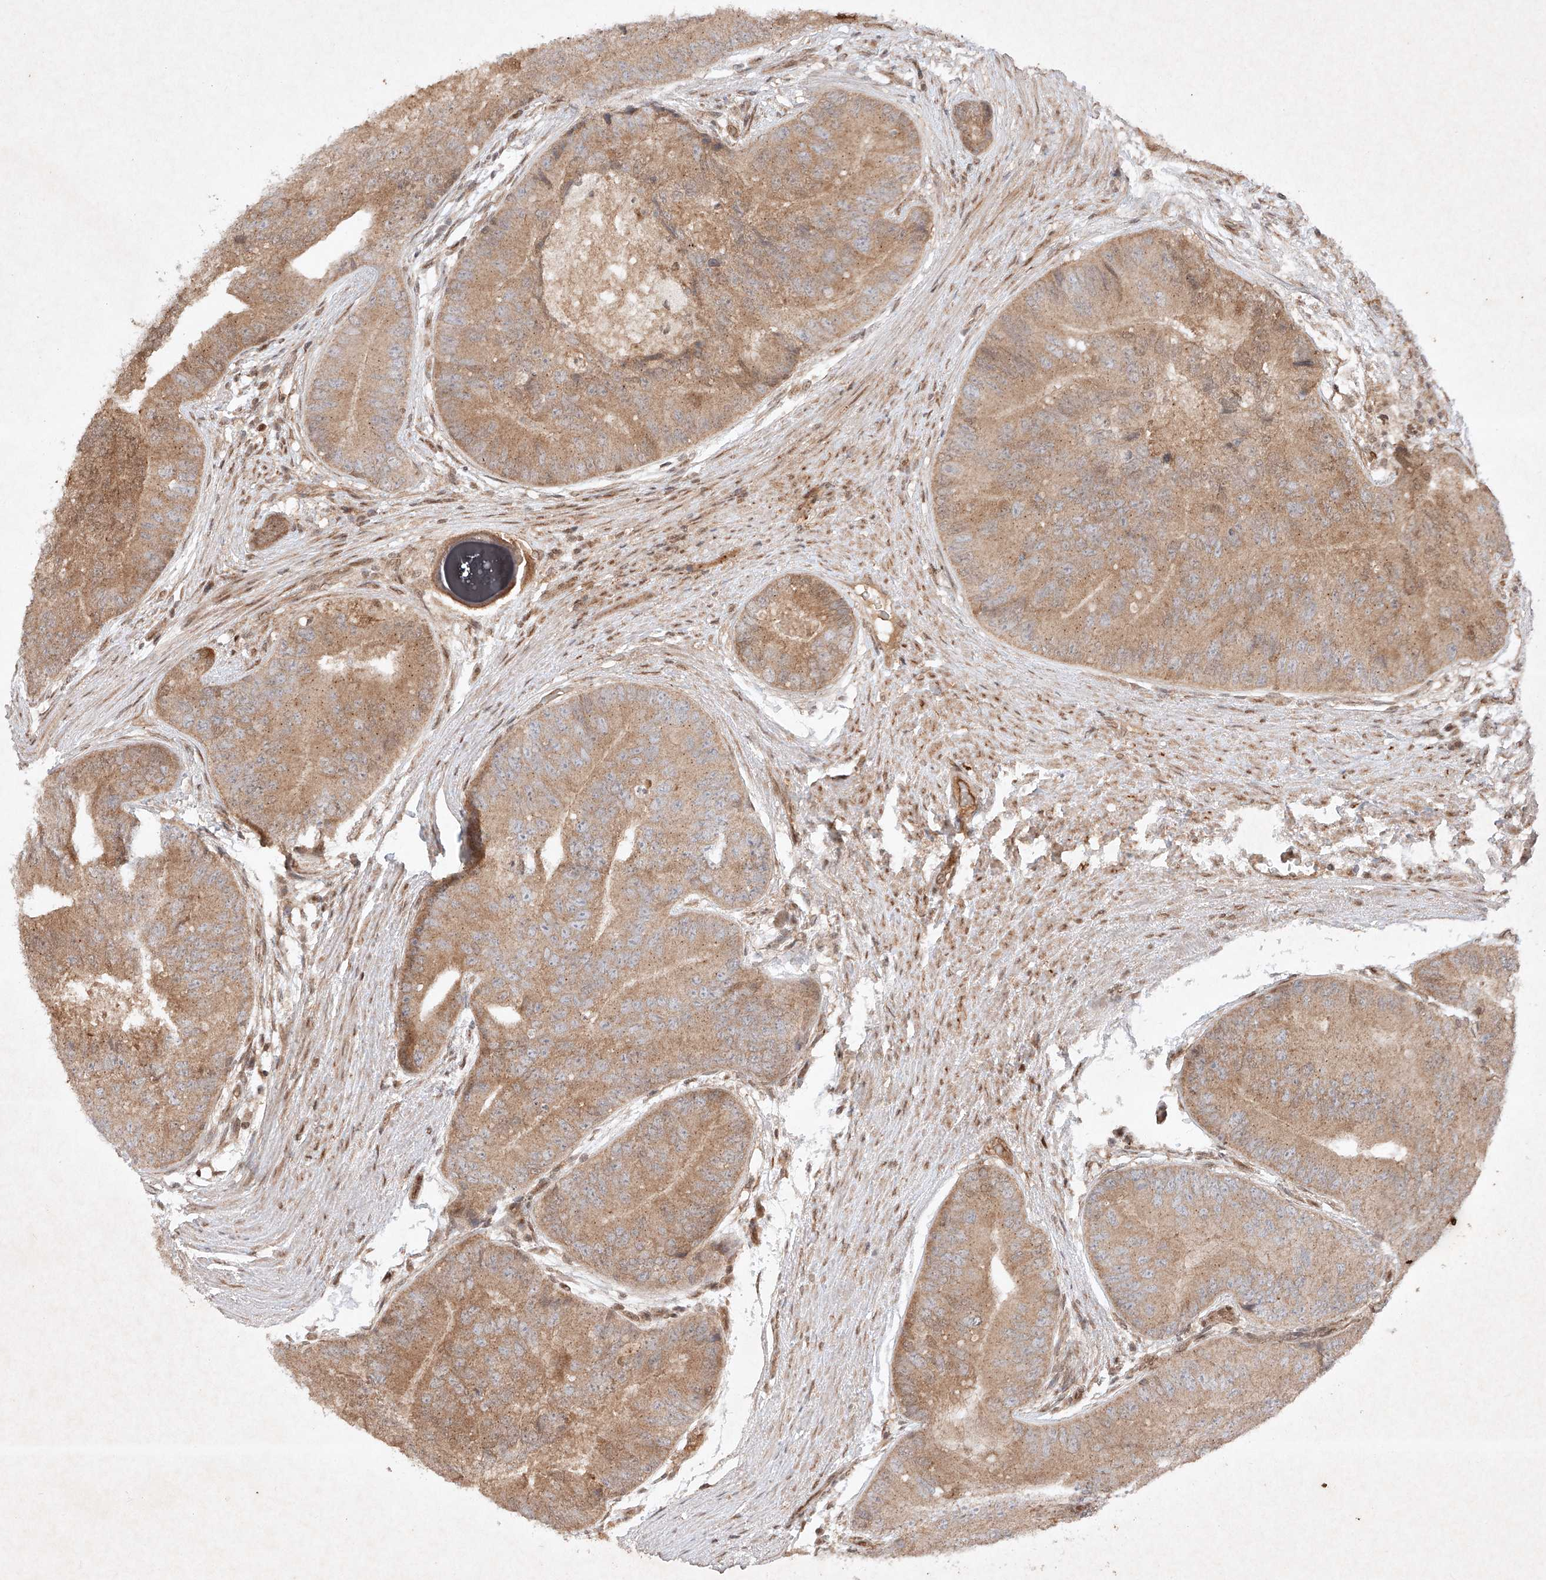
{"staining": {"intensity": "moderate", "quantity": ">75%", "location": "cytoplasmic/membranous"}, "tissue": "prostate cancer", "cell_type": "Tumor cells", "image_type": "cancer", "snomed": [{"axis": "morphology", "description": "Adenocarcinoma, High grade"}, {"axis": "topography", "description": "Prostate"}], "caption": "Prostate cancer (adenocarcinoma (high-grade)) tissue displays moderate cytoplasmic/membranous staining in about >75% of tumor cells", "gene": "RNF31", "patient": {"sex": "male", "age": 70}}